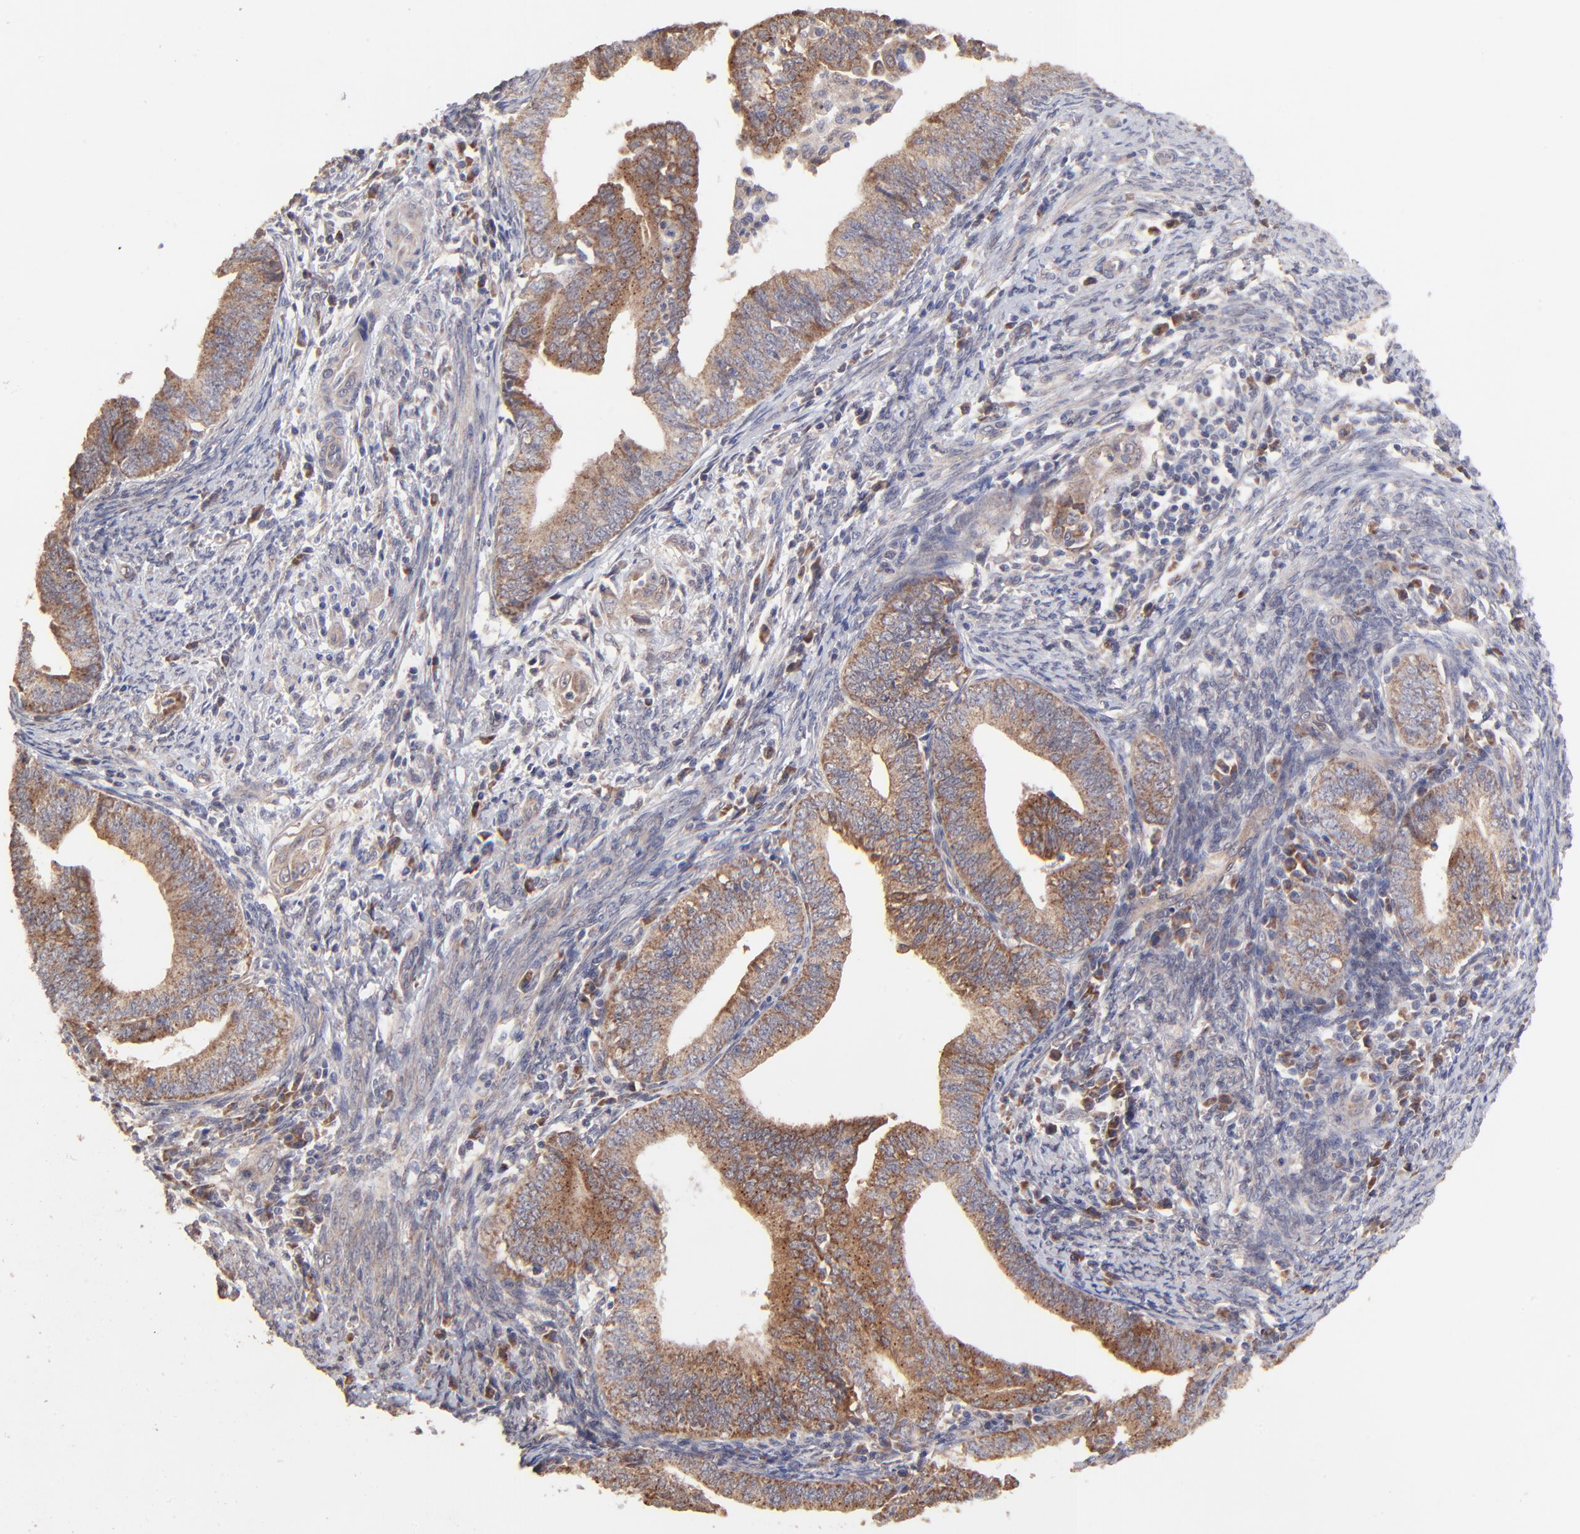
{"staining": {"intensity": "moderate", "quantity": ">75%", "location": "cytoplasmic/membranous"}, "tissue": "endometrial cancer", "cell_type": "Tumor cells", "image_type": "cancer", "snomed": [{"axis": "morphology", "description": "Adenocarcinoma, NOS"}, {"axis": "topography", "description": "Endometrium"}], "caption": "Adenocarcinoma (endometrial) stained with a protein marker demonstrates moderate staining in tumor cells.", "gene": "BAIAP2L2", "patient": {"sex": "female", "age": 66}}